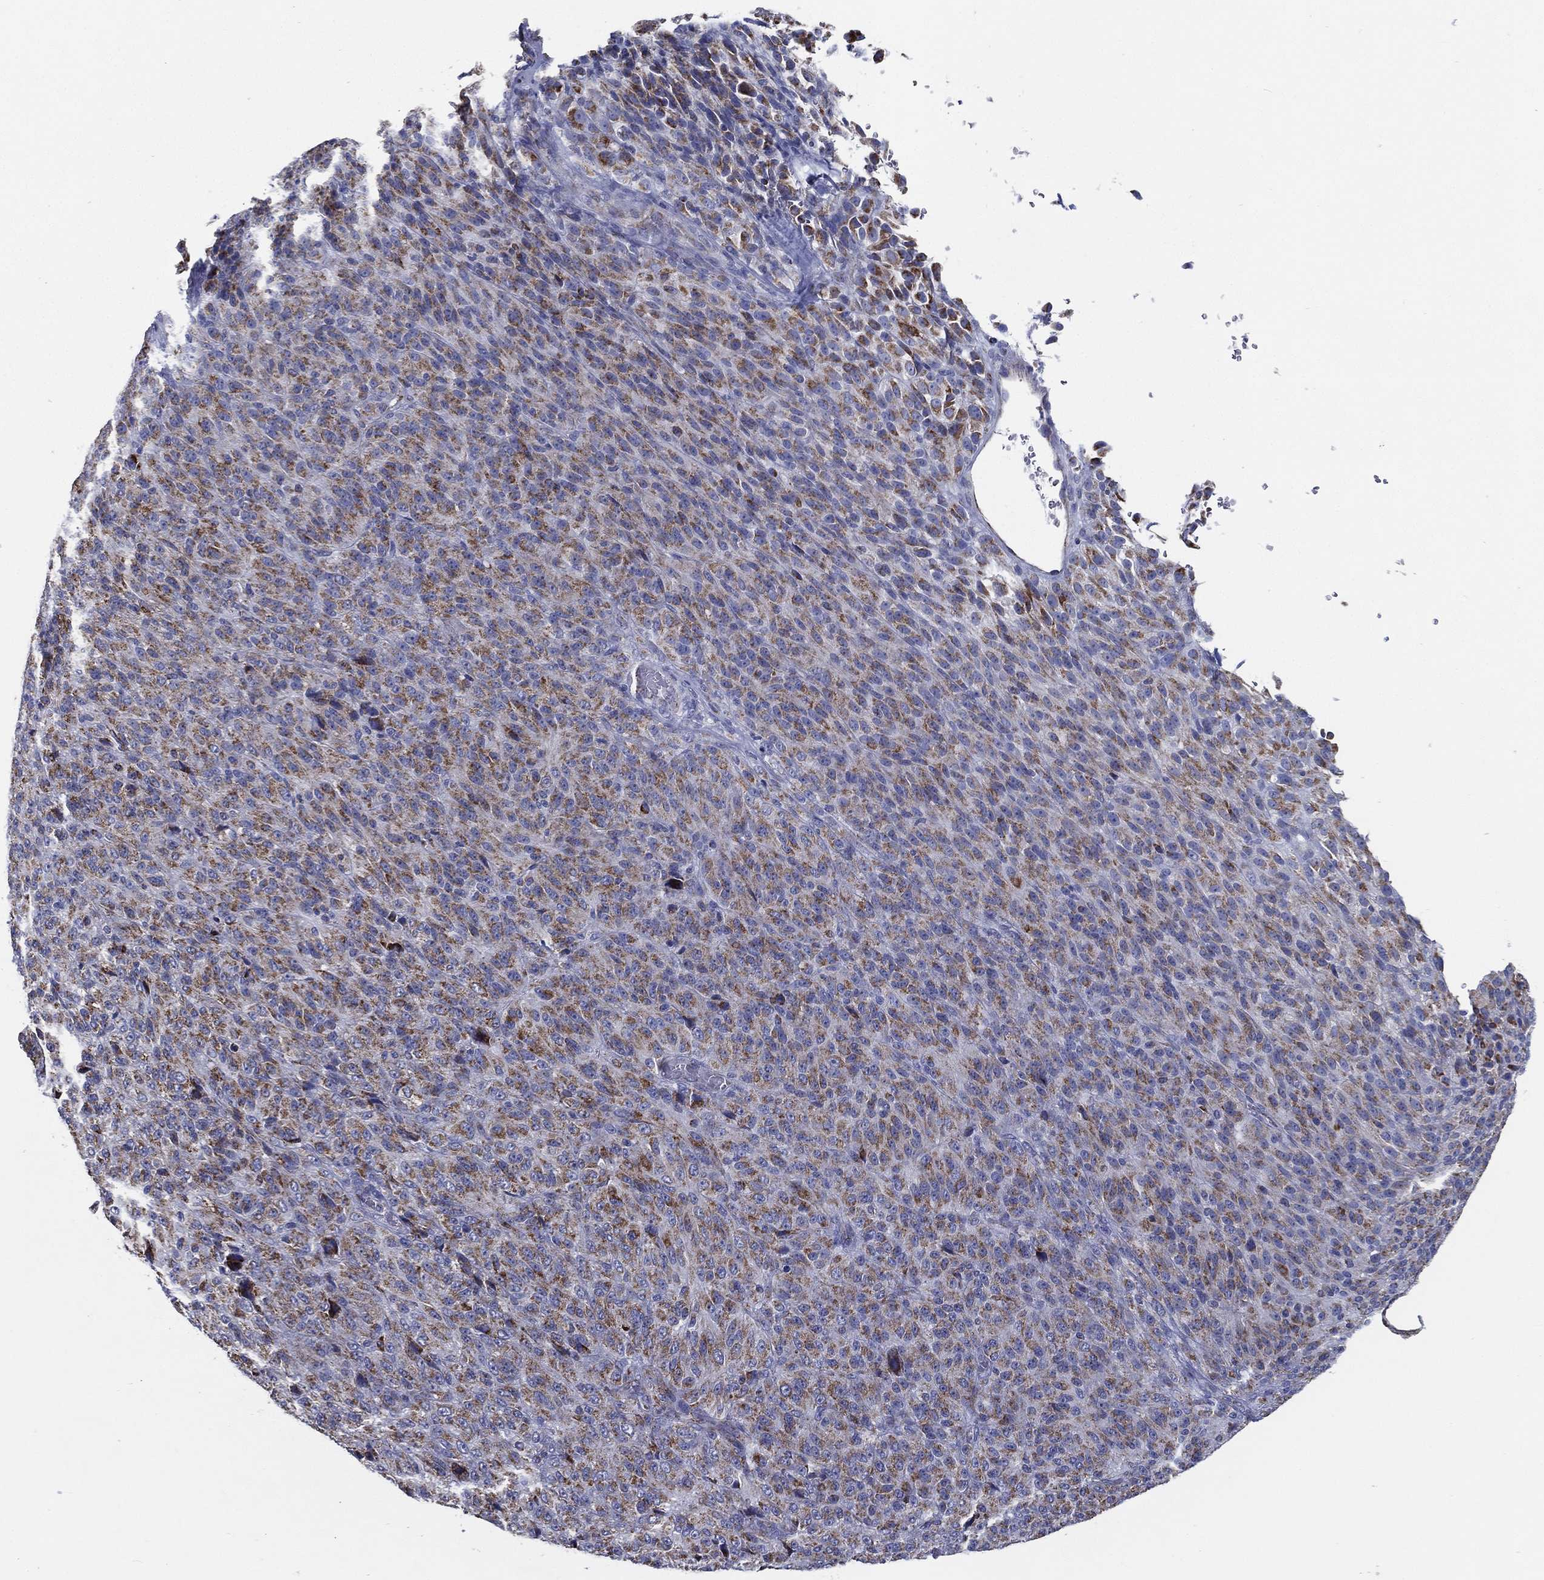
{"staining": {"intensity": "moderate", "quantity": "25%-75%", "location": "cytoplasmic/membranous"}, "tissue": "melanoma", "cell_type": "Tumor cells", "image_type": "cancer", "snomed": [{"axis": "morphology", "description": "Malignant melanoma, Metastatic site"}, {"axis": "topography", "description": "Brain"}], "caption": "Brown immunohistochemical staining in human melanoma exhibits moderate cytoplasmic/membranous expression in approximately 25%-75% of tumor cells.", "gene": "SFXN1", "patient": {"sex": "female", "age": 56}}